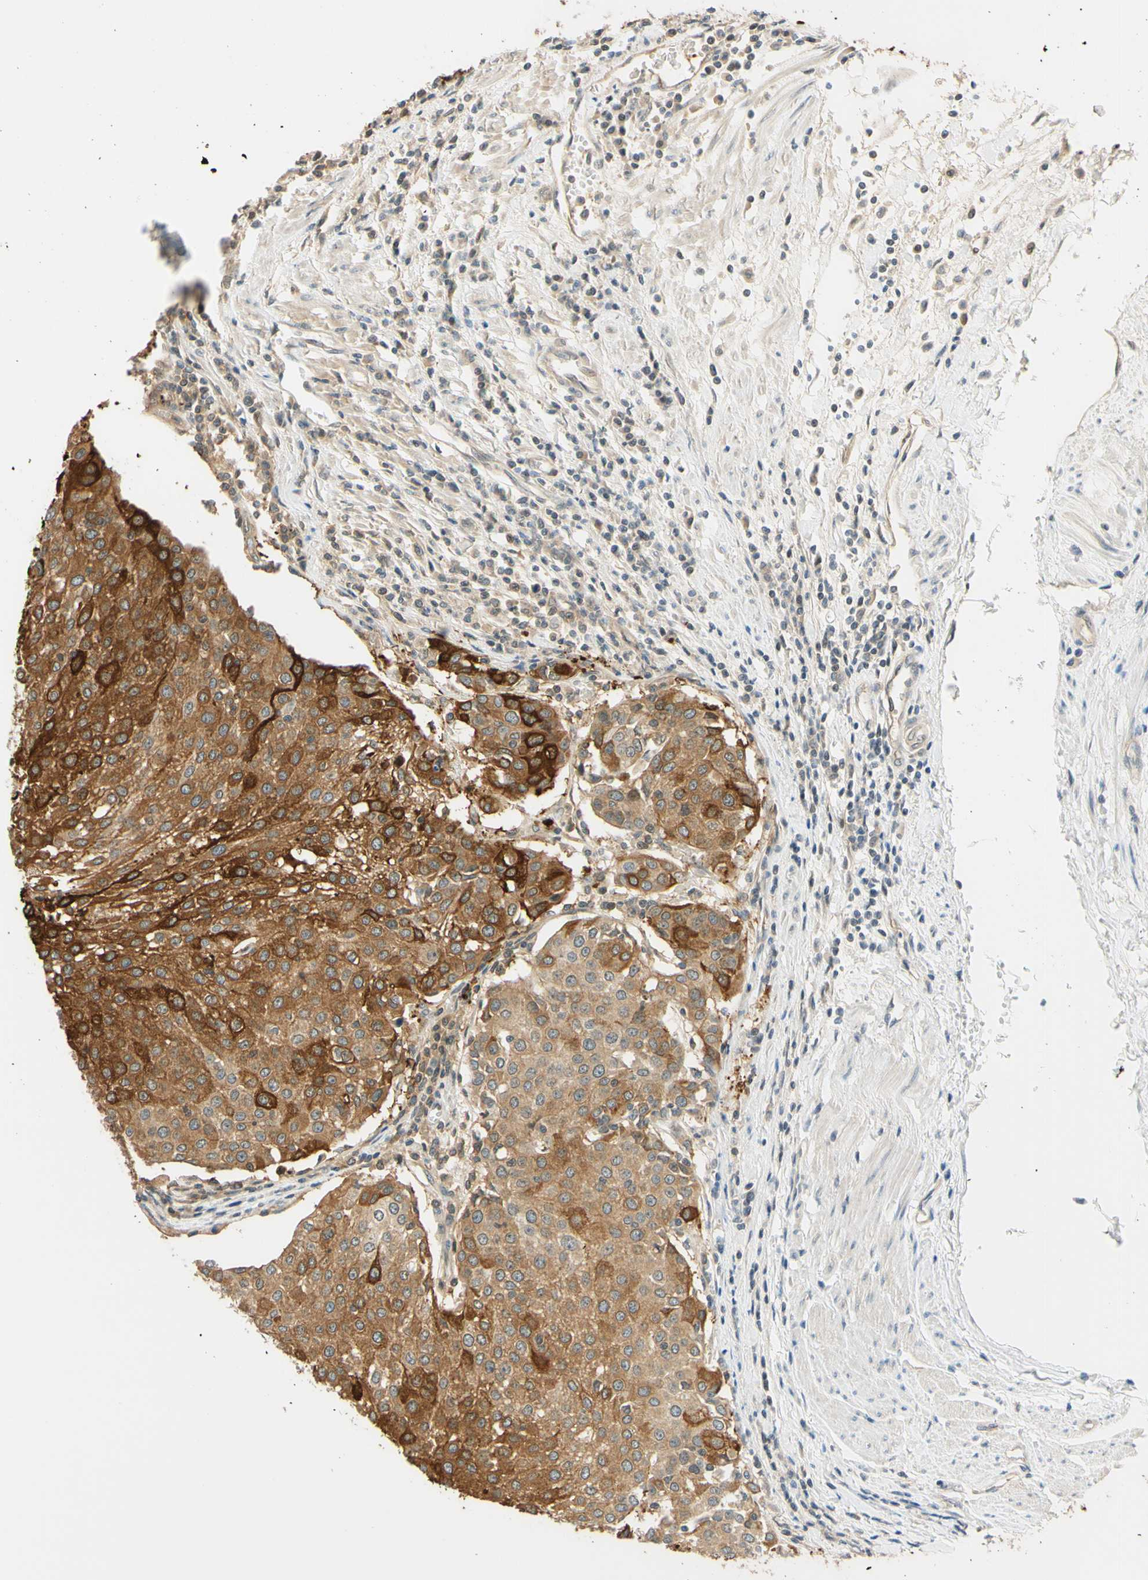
{"staining": {"intensity": "strong", "quantity": ">75%", "location": "cytoplasmic/membranous"}, "tissue": "urothelial cancer", "cell_type": "Tumor cells", "image_type": "cancer", "snomed": [{"axis": "morphology", "description": "Urothelial carcinoma, High grade"}, {"axis": "topography", "description": "Urinary bladder"}], "caption": "Immunohistochemical staining of urothelial cancer demonstrates high levels of strong cytoplasmic/membranous expression in about >75% of tumor cells.", "gene": "C2CD2L", "patient": {"sex": "female", "age": 85}}